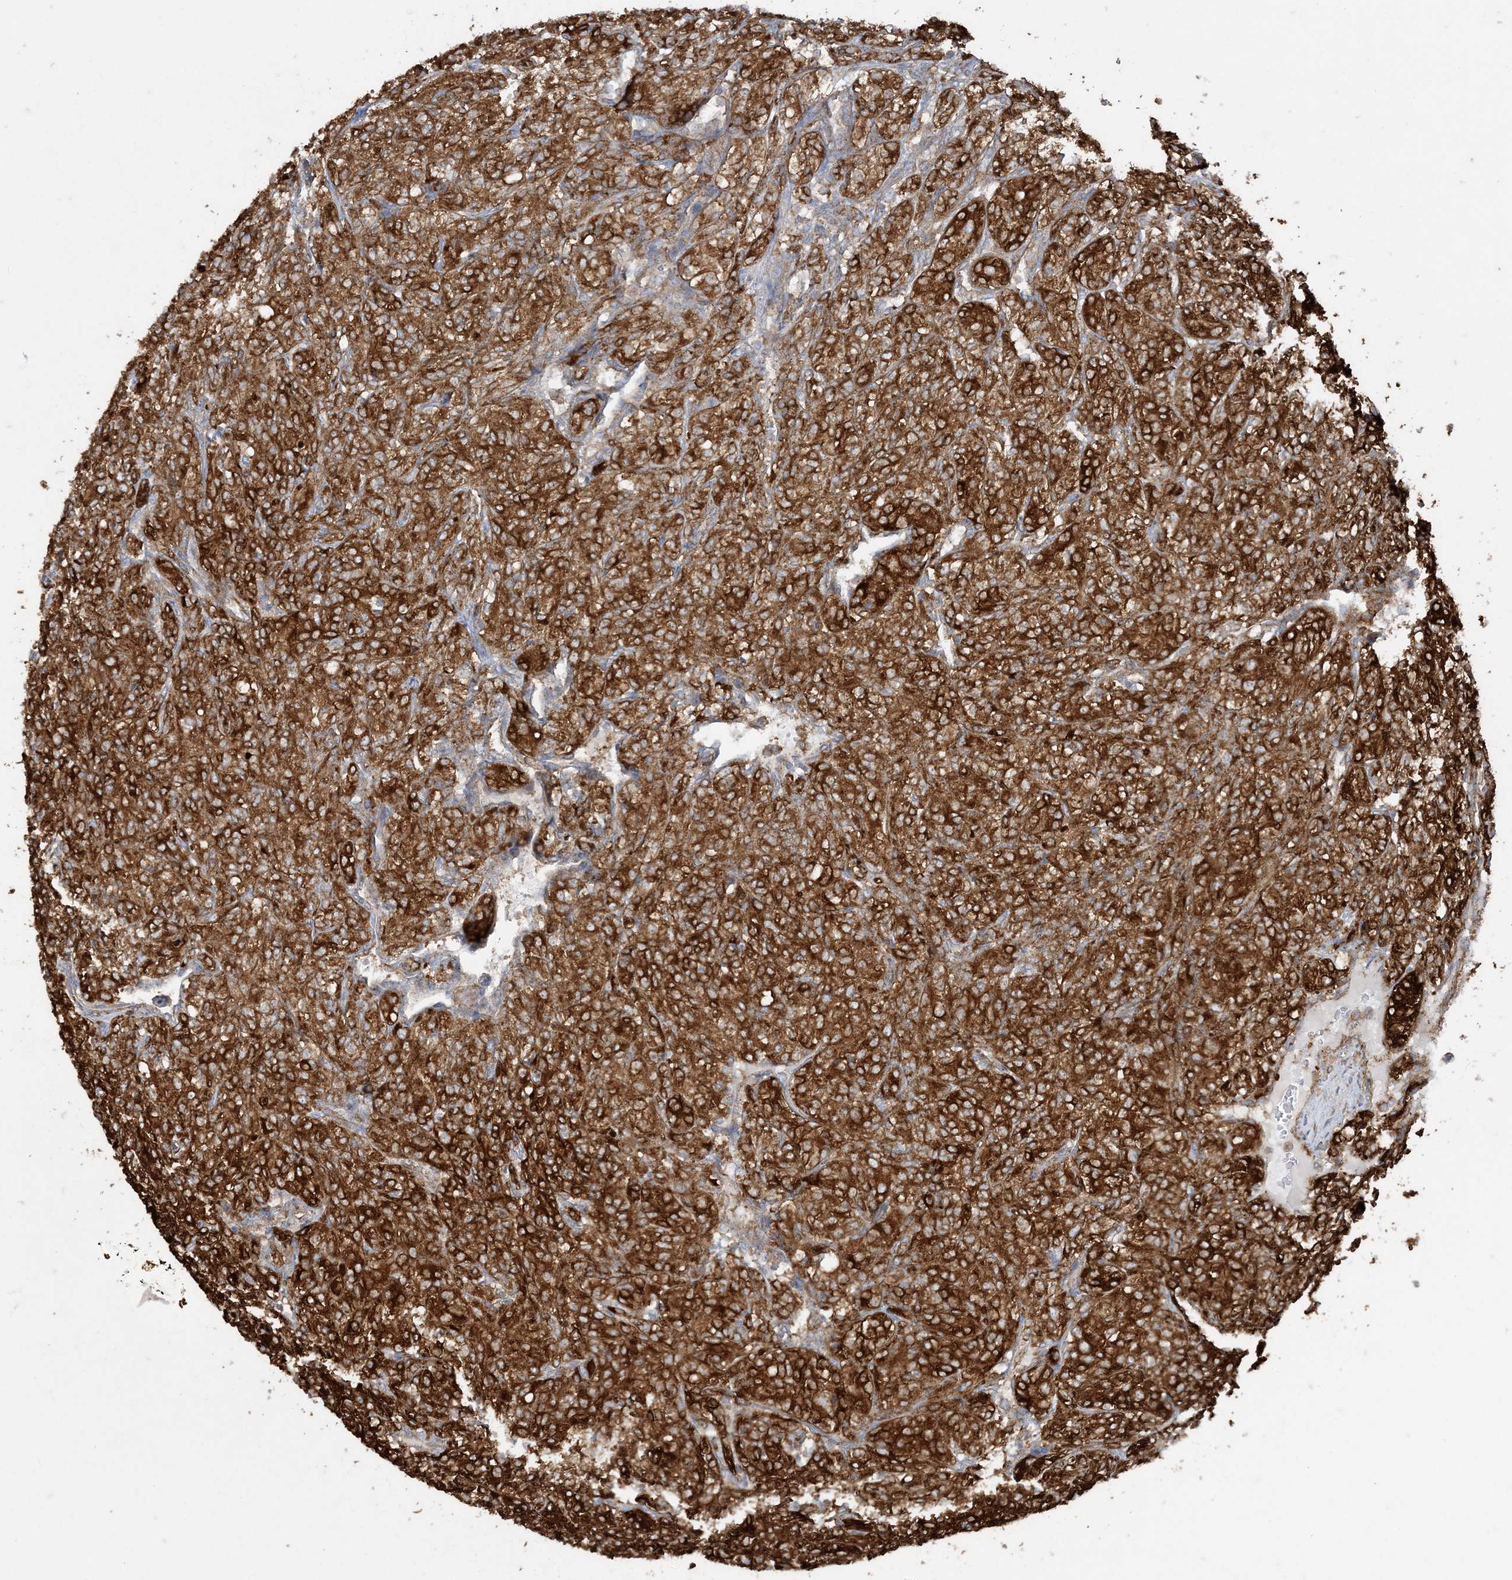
{"staining": {"intensity": "strong", "quantity": ">75%", "location": "cytoplasmic/membranous"}, "tissue": "renal cancer", "cell_type": "Tumor cells", "image_type": "cancer", "snomed": [{"axis": "morphology", "description": "Adenocarcinoma, NOS"}, {"axis": "topography", "description": "Kidney"}], "caption": "The histopathology image reveals a brown stain indicating the presence of a protein in the cytoplasmic/membranous of tumor cells in renal cancer (adenocarcinoma).", "gene": "DERL3", "patient": {"sex": "male", "age": 77}}